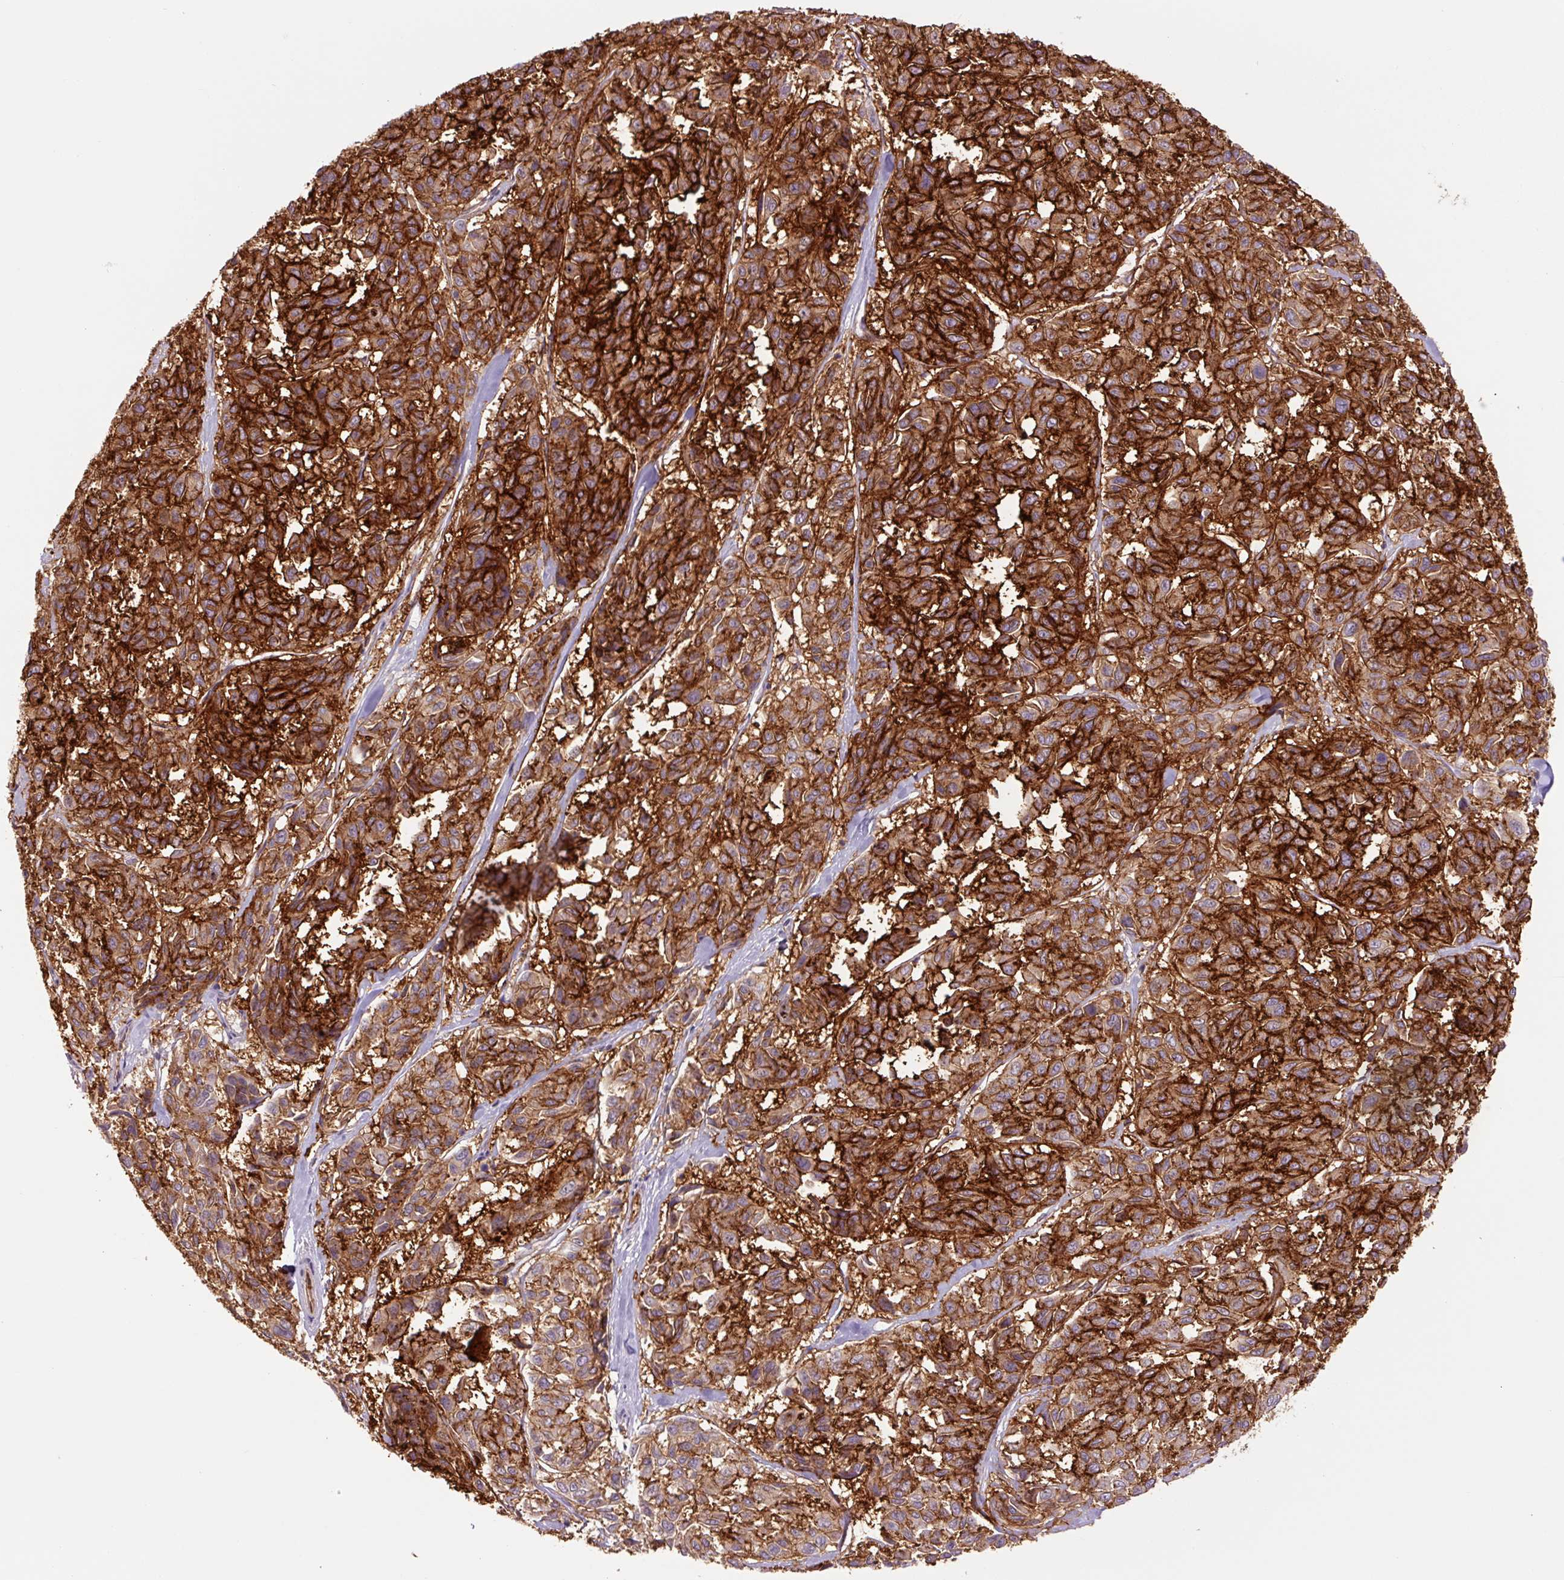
{"staining": {"intensity": "strong", "quantity": ">75%", "location": "cytoplasmic/membranous"}, "tissue": "melanoma", "cell_type": "Tumor cells", "image_type": "cancer", "snomed": [{"axis": "morphology", "description": "Malignant melanoma, NOS"}, {"axis": "topography", "description": "Skin"}], "caption": "Malignant melanoma stained with a protein marker demonstrates strong staining in tumor cells.", "gene": "SLC1A4", "patient": {"sex": "female", "age": 66}}